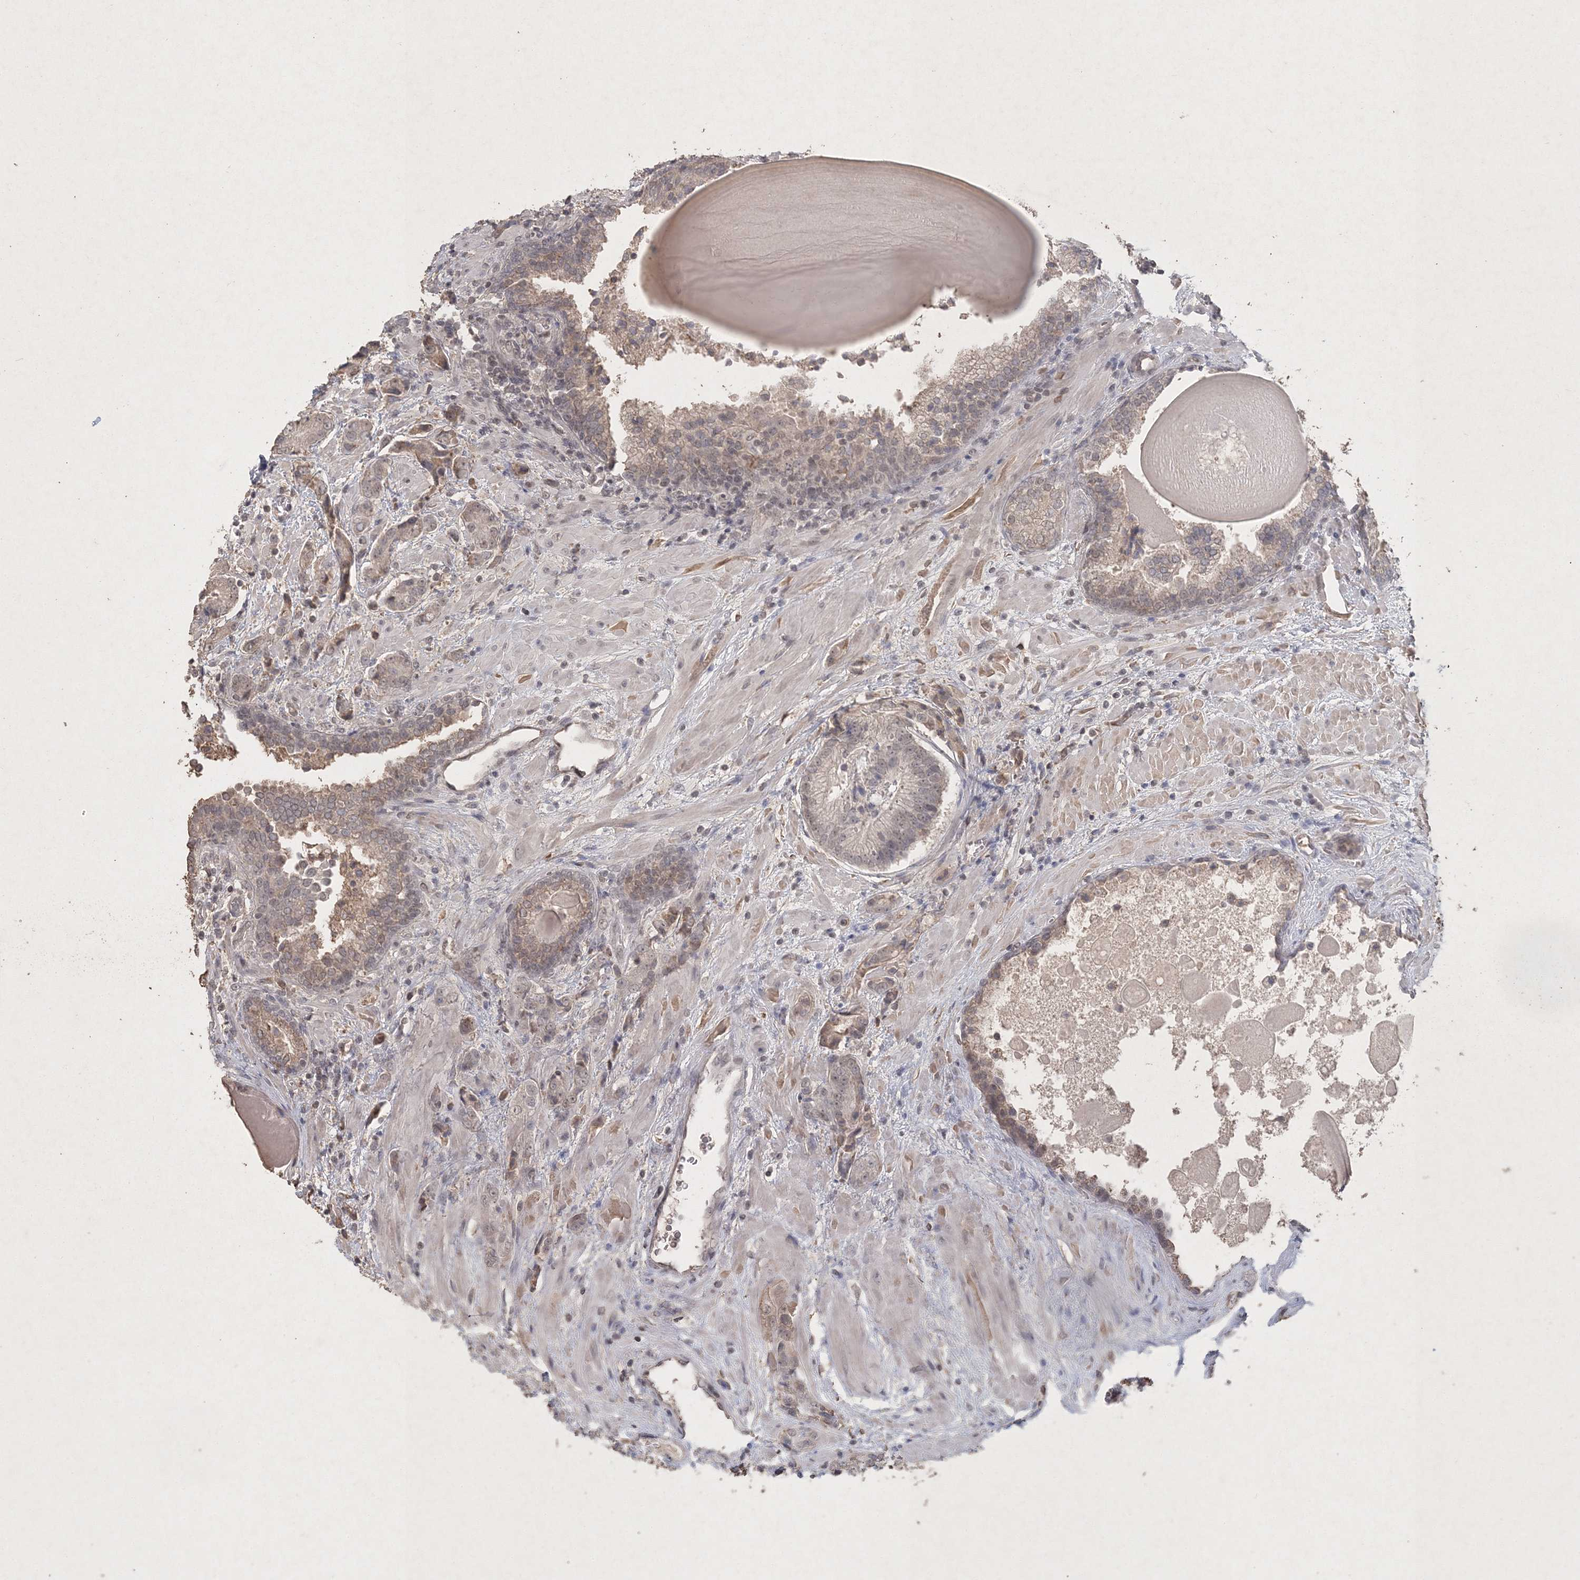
{"staining": {"intensity": "weak", "quantity": "<25%", "location": "cytoplasmic/membranous"}, "tissue": "prostate cancer", "cell_type": "Tumor cells", "image_type": "cancer", "snomed": [{"axis": "morphology", "description": "Adenocarcinoma, High grade"}, {"axis": "topography", "description": "Prostate"}], "caption": "Tumor cells are negative for protein expression in human adenocarcinoma (high-grade) (prostate).", "gene": "UIMC1", "patient": {"sex": "male", "age": 57}}